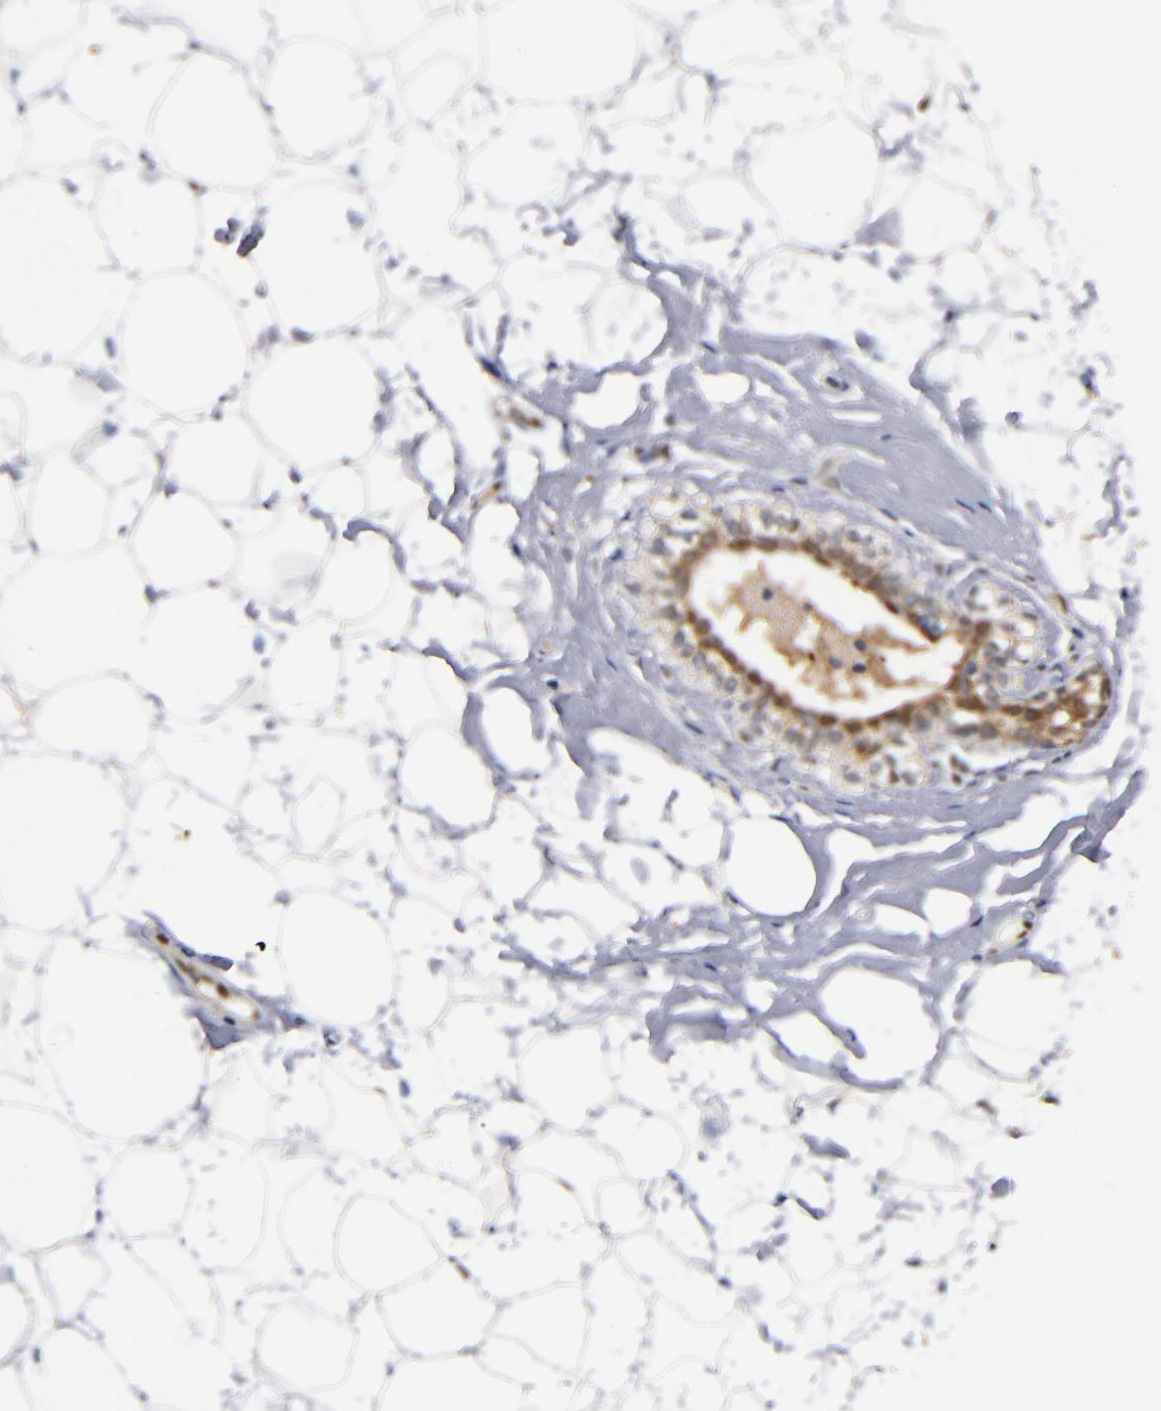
{"staining": {"intensity": "negative", "quantity": "none", "location": "none"}, "tissue": "adipose tissue", "cell_type": "Adipocytes", "image_type": "normal", "snomed": [{"axis": "morphology", "description": "Normal tissue, NOS"}, {"axis": "topography", "description": "Breast"}], "caption": "Micrograph shows no significant protein staining in adipocytes of benign adipose tissue. (IHC, brightfield microscopy, high magnification).", "gene": "ALG13", "patient": {"sex": "female", "age": 22}}